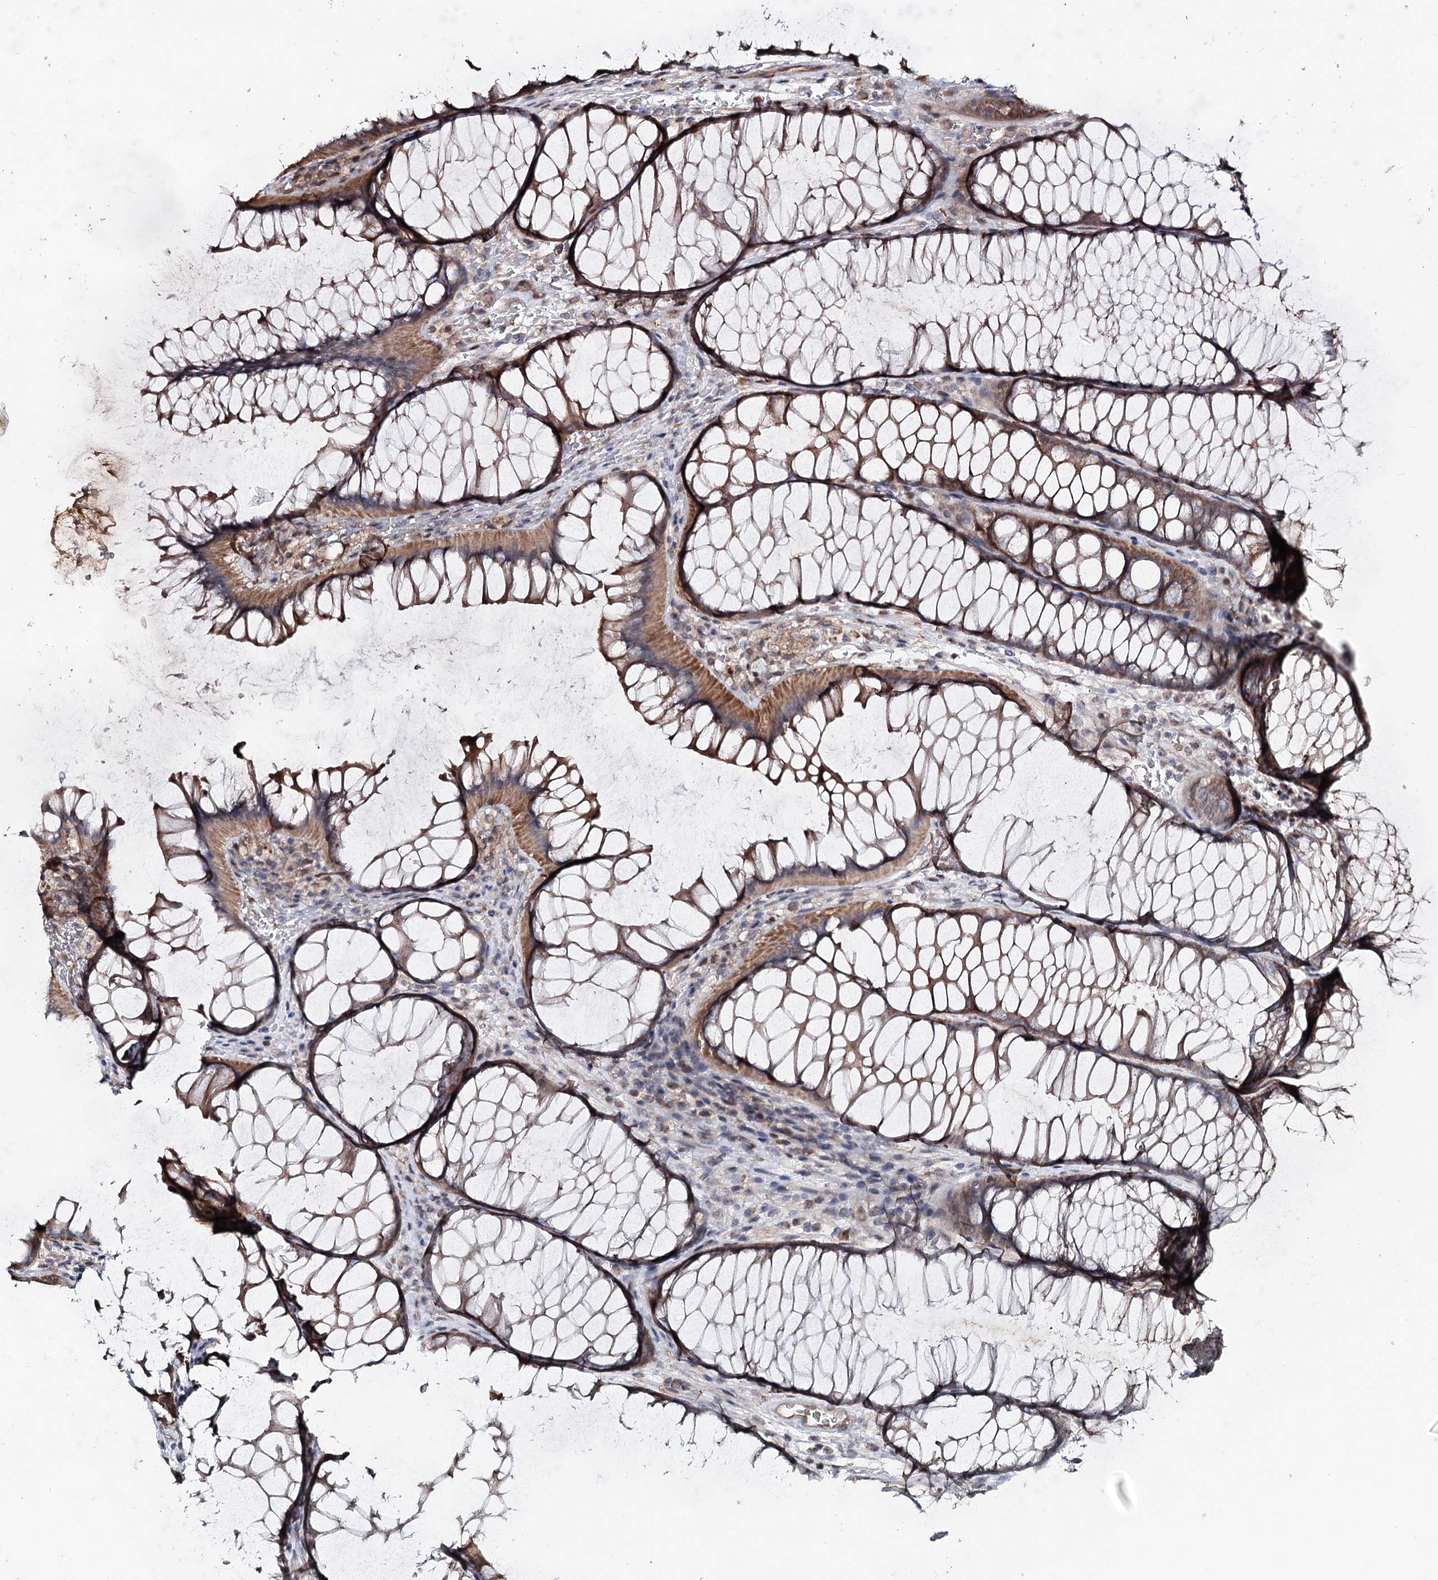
{"staining": {"intensity": "moderate", "quantity": ">75%", "location": "cytoplasmic/membranous"}, "tissue": "colon", "cell_type": "Endothelial cells", "image_type": "normal", "snomed": [{"axis": "morphology", "description": "Normal tissue, NOS"}, {"axis": "topography", "description": "Colon"}], "caption": "DAB immunohistochemical staining of unremarkable human colon displays moderate cytoplasmic/membranous protein staining in approximately >75% of endothelial cells.", "gene": "MSANTD2", "patient": {"sex": "female", "age": 82}}